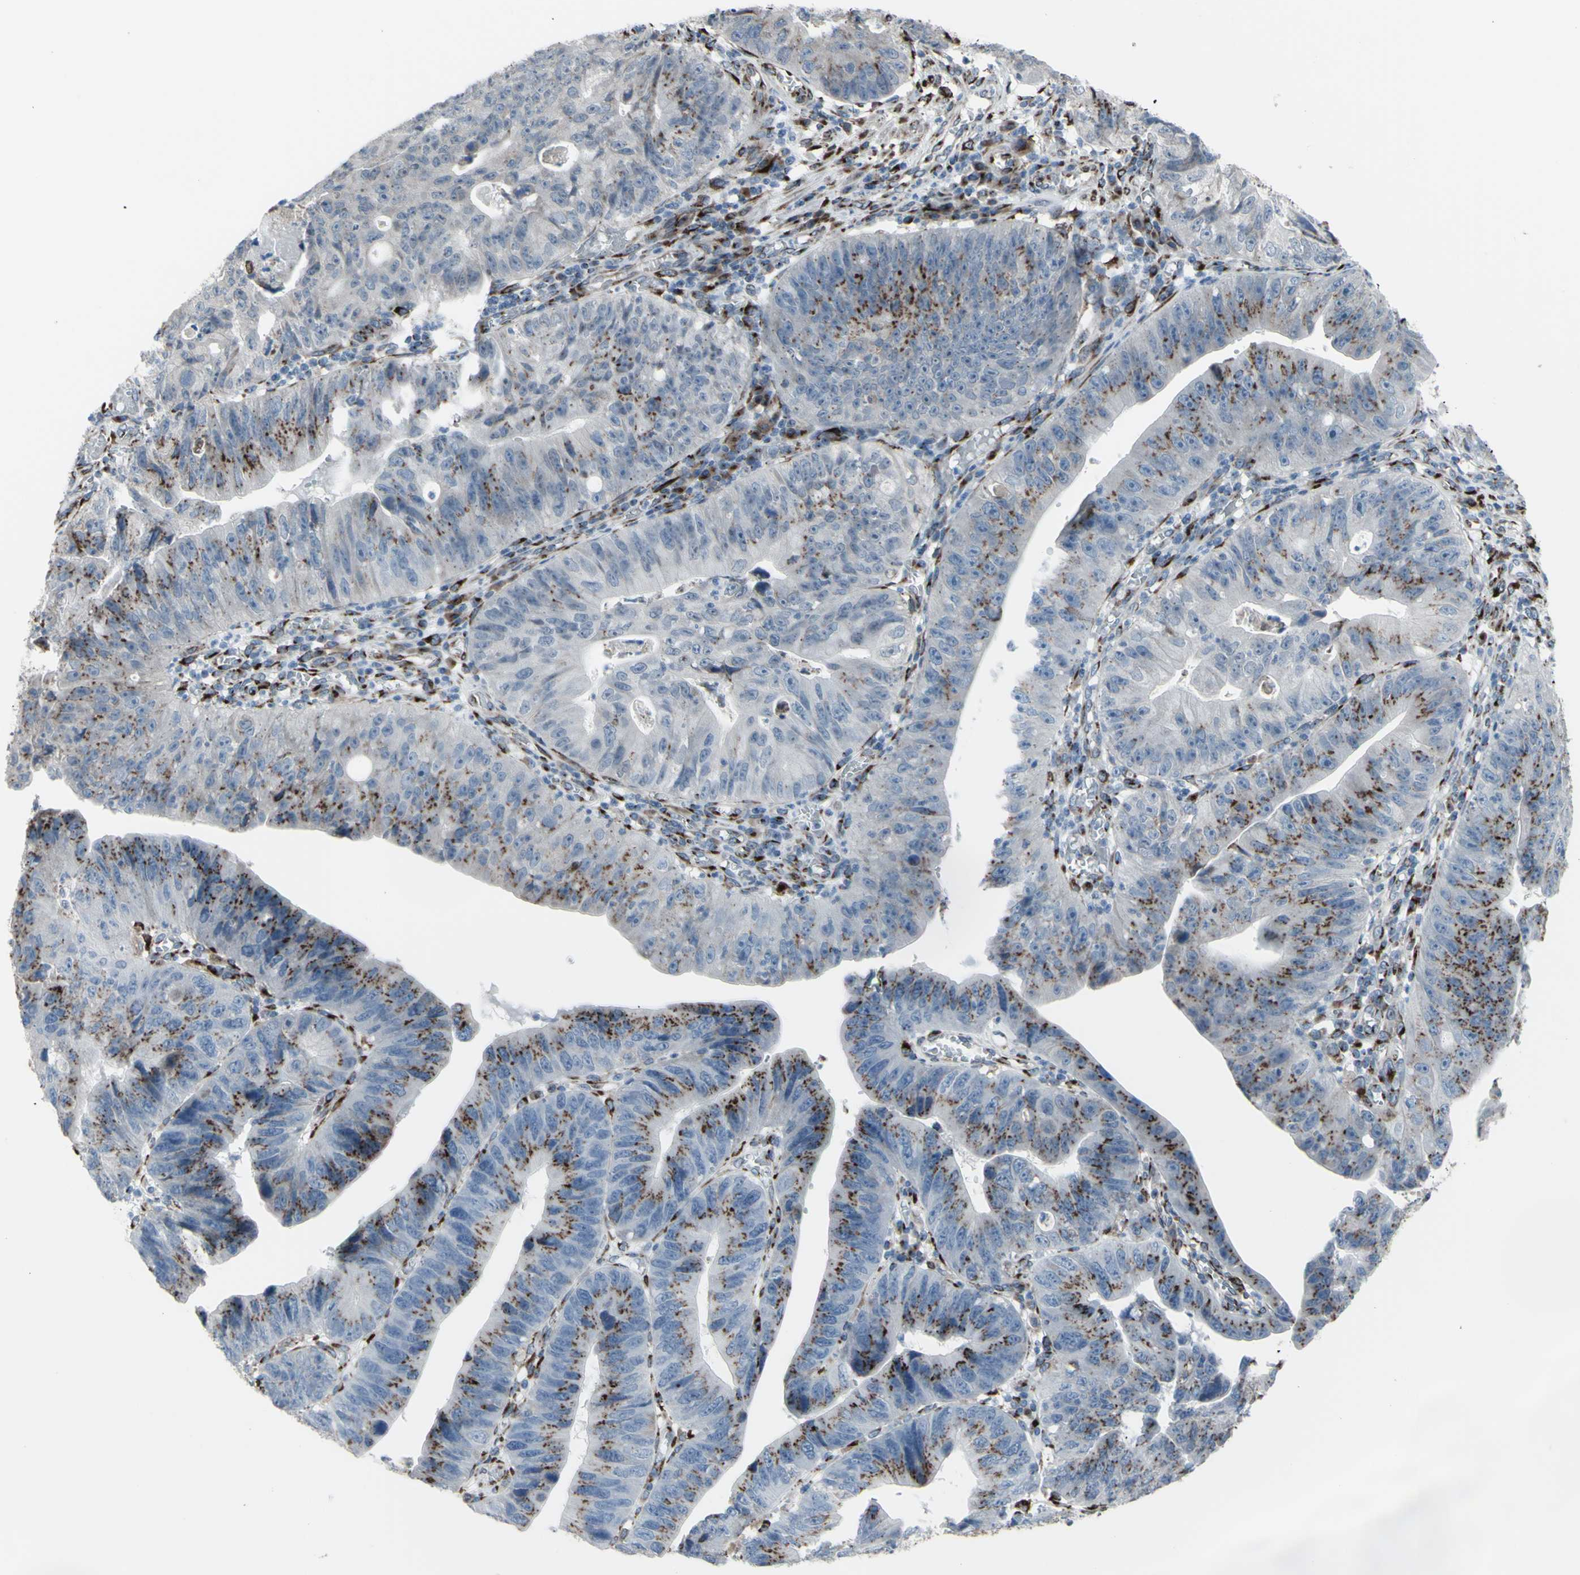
{"staining": {"intensity": "moderate", "quantity": "25%-75%", "location": "cytoplasmic/membranous"}, "tissue": "stomach cancer", "cell_type": "Tumor cells", "image_type": "cancer", "snomed": [{"axis": "morphology", "description": "Adenocarcinoma, NOS"}, {"axis": "topography", "description": "Stomach"}], "caption": "A brown stain highlights moderate cytoplasmic/membranous positivity of a protein in human stomach cancer (adenocarcinoma) tumor cells.", "gene": "GLG1", "patient": {"sex": "male", "age": 59}}